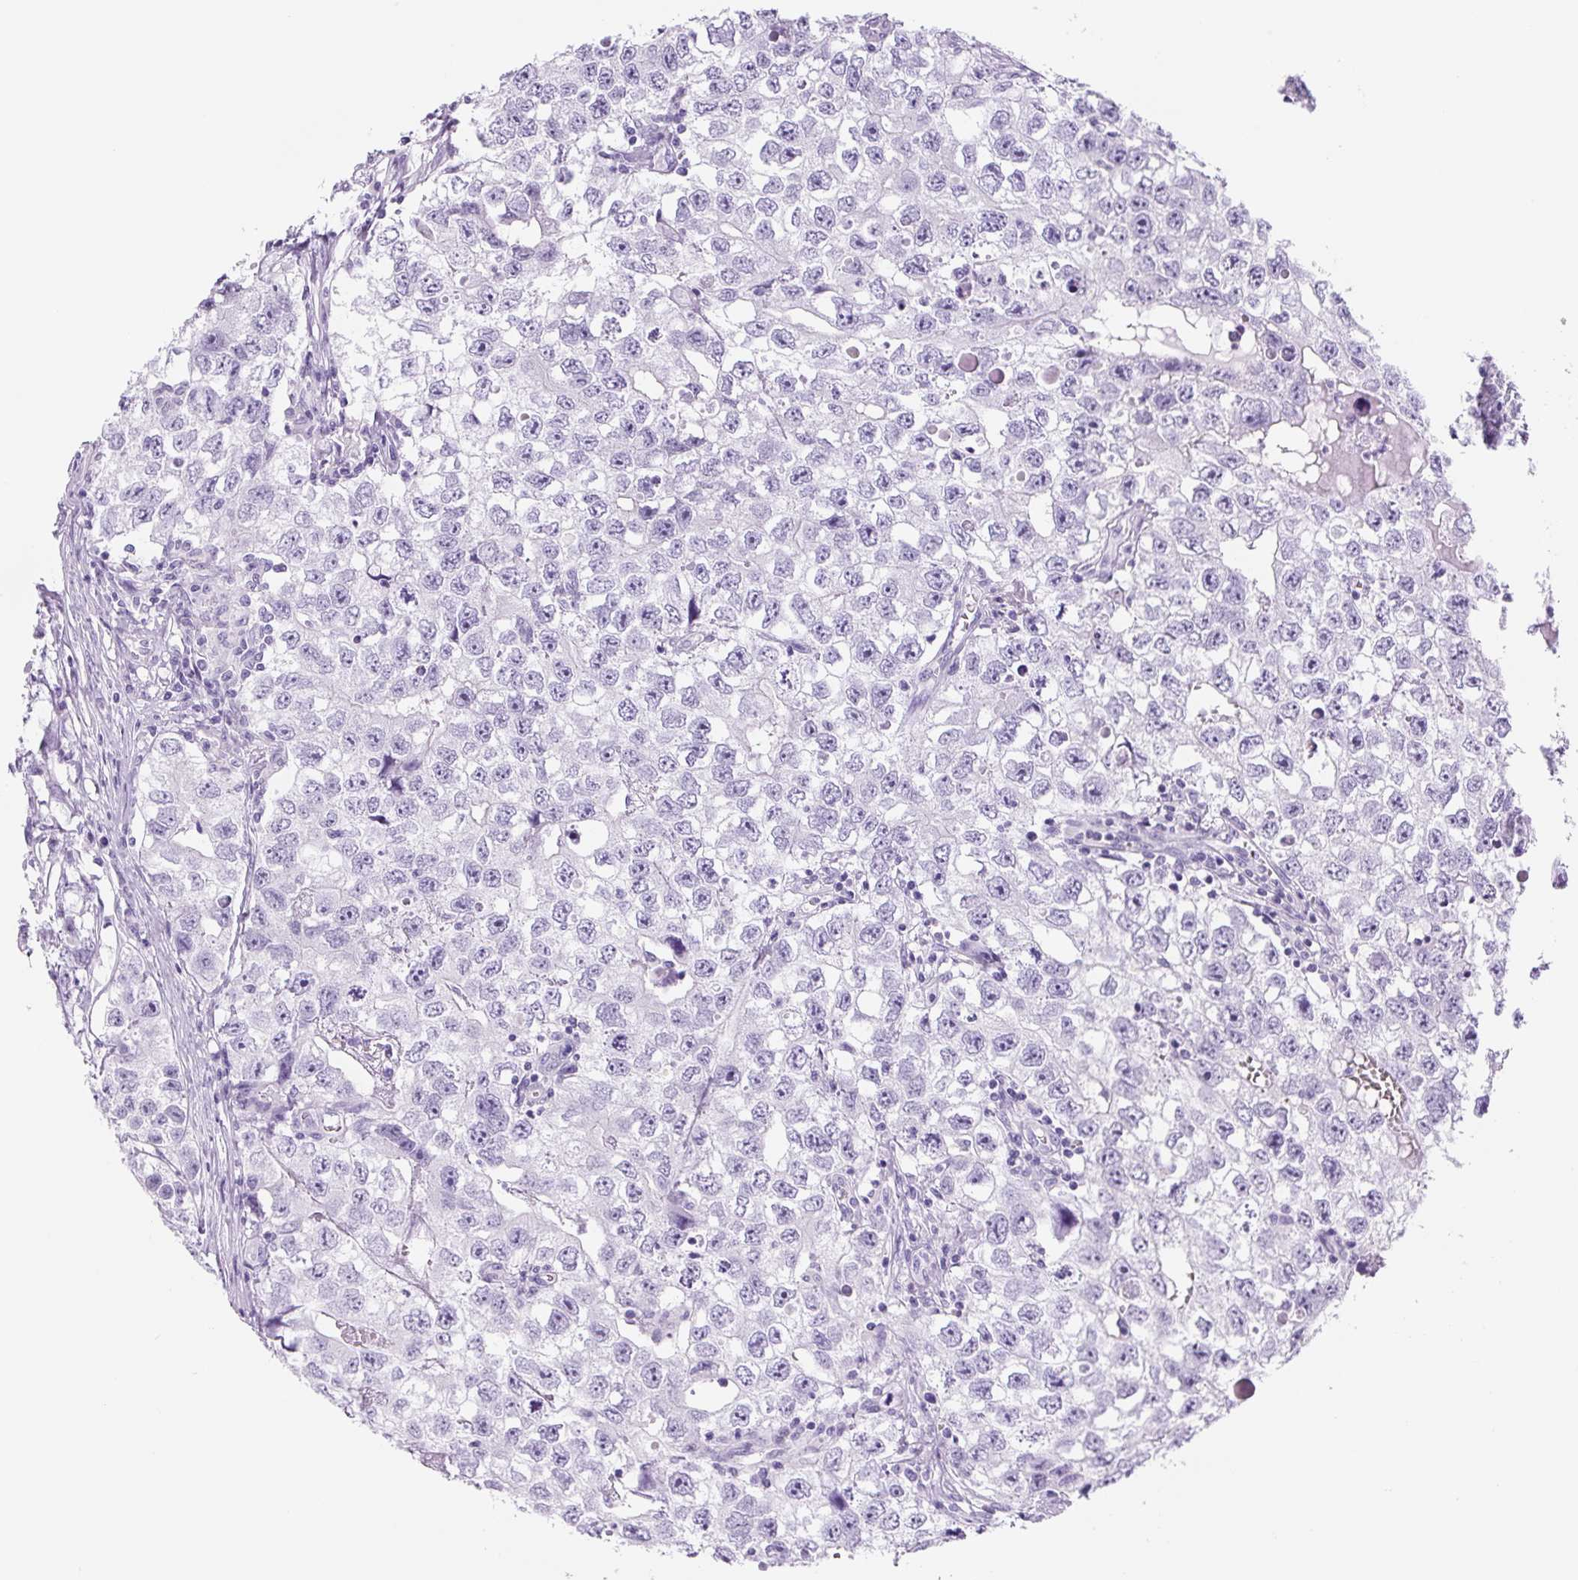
{"staining": {"intensity": "negative", "quantity": "none", "location": "none"}, "tissue": "testis cancer", "cell_type": "Tumor cells", "image_type": "cancer", "snomed": [{"axis": "morphology", "description": "Seminoma, NOS"}, {"axis": "morphology", "description": "Carcinoma, Embryonal, NOS"}, {"axis": "topography", "description": "Testis"}], "caption": "Histopathology image shows no protein staining in tumor cells of testis cancer (embryonal carcinoma) tissue. (DAB immunohistochemistry visualized using brightfield microscopy, high magnification).", "gene": "YIF1B", "patient": {"sex": "male", "age": 43}}